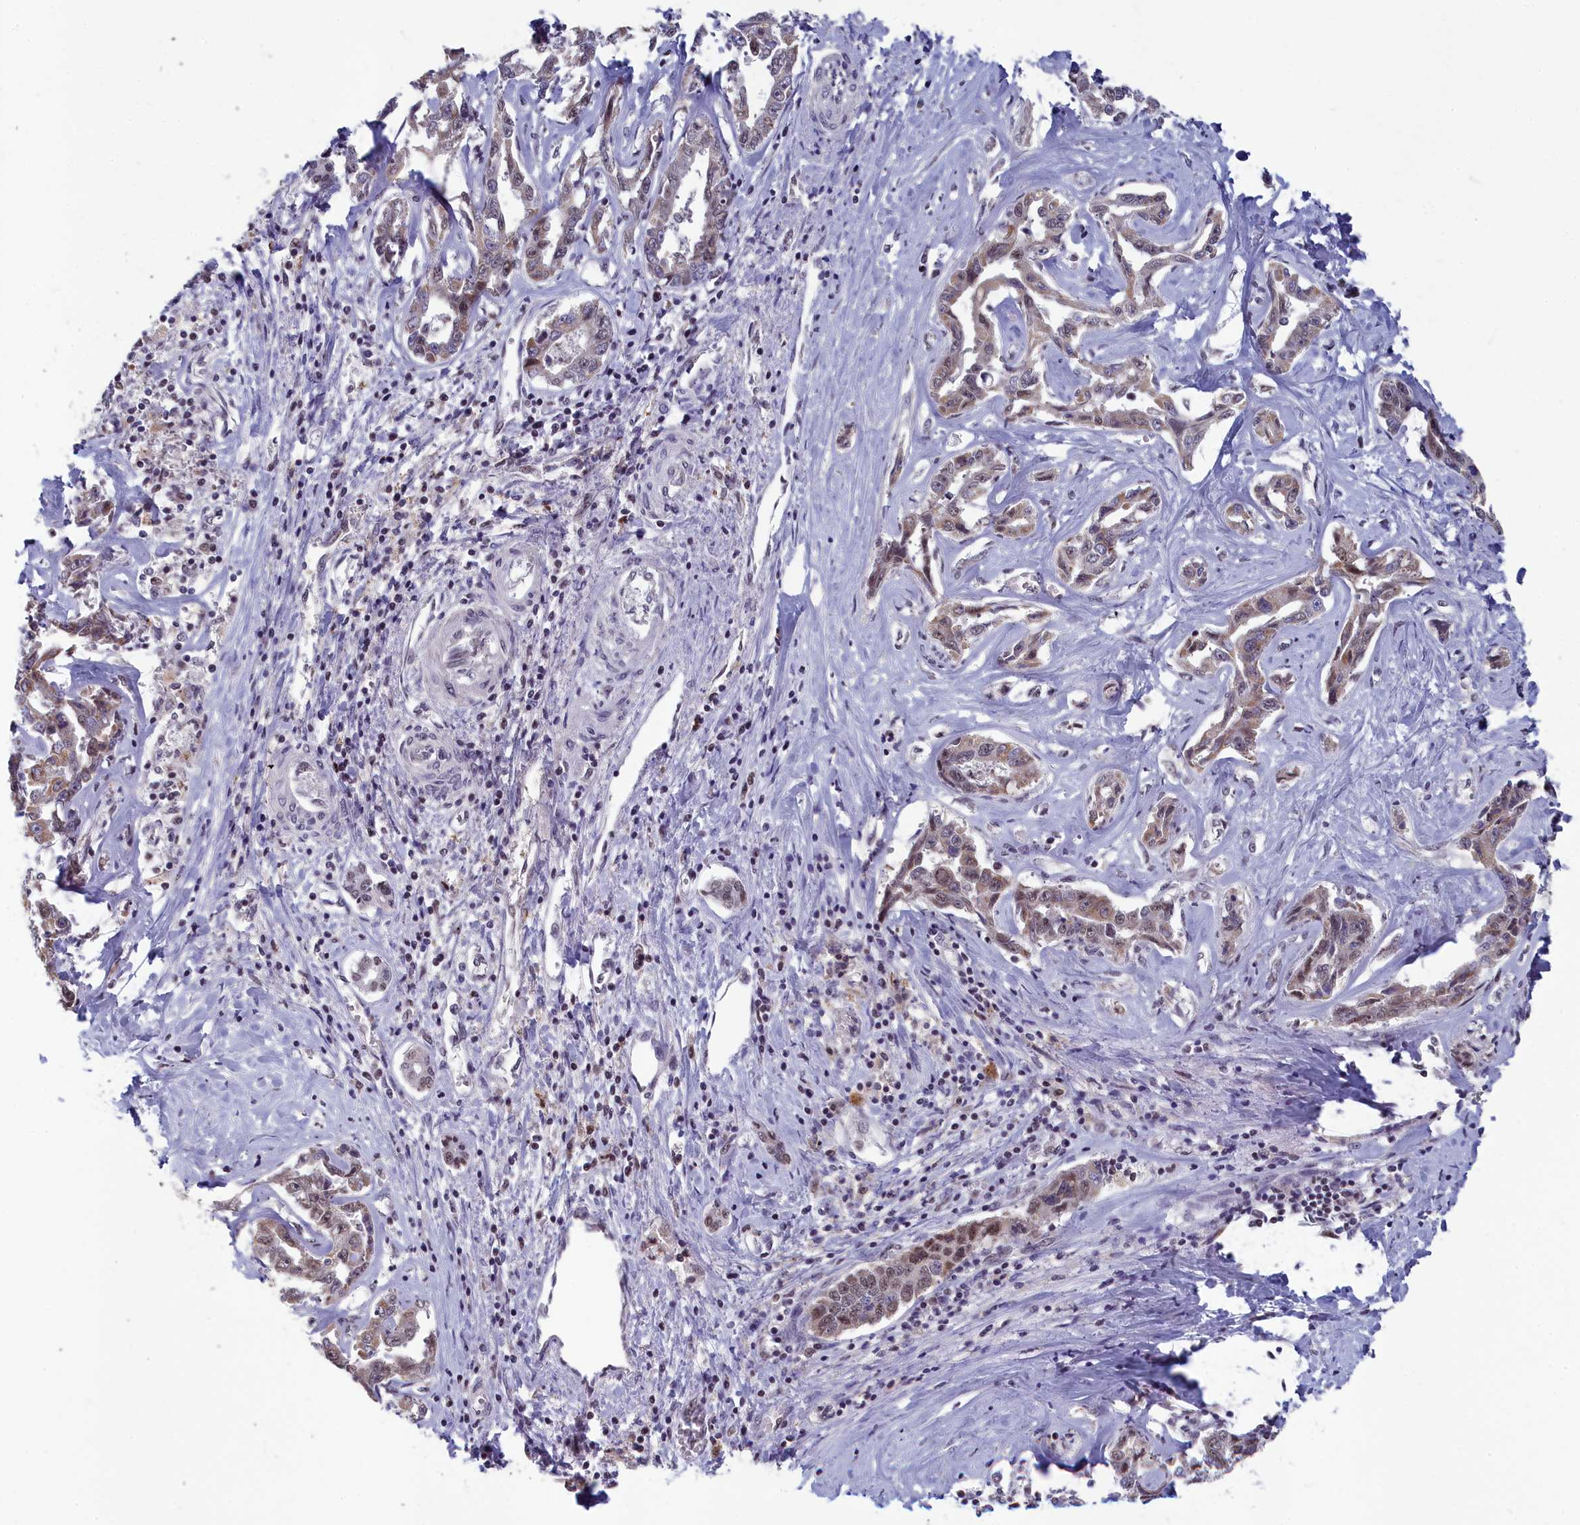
{"staining": {"intensity": "weak", "quantity": ">75%", "location": "nuclear"}, "tissue": "liver cancer", "cell_type": "Tumor cells", "image_type": "cancer", "snomed": [{"axis": "morphology", "description": "Cholangiocarcinoma"}, {"axis": "topography", "description": "Liver"}], "caption": "Immunohistochemical staining of cholangiocarcinoma (liver) exhibits low levels of weak nuclear positivity in approximately >75% of tumor cells. (Brightfield microscopy of DAB IHC at high magnification).", "gene": "MT-CO3", "patient": {"sex": "male", "age": 59}}